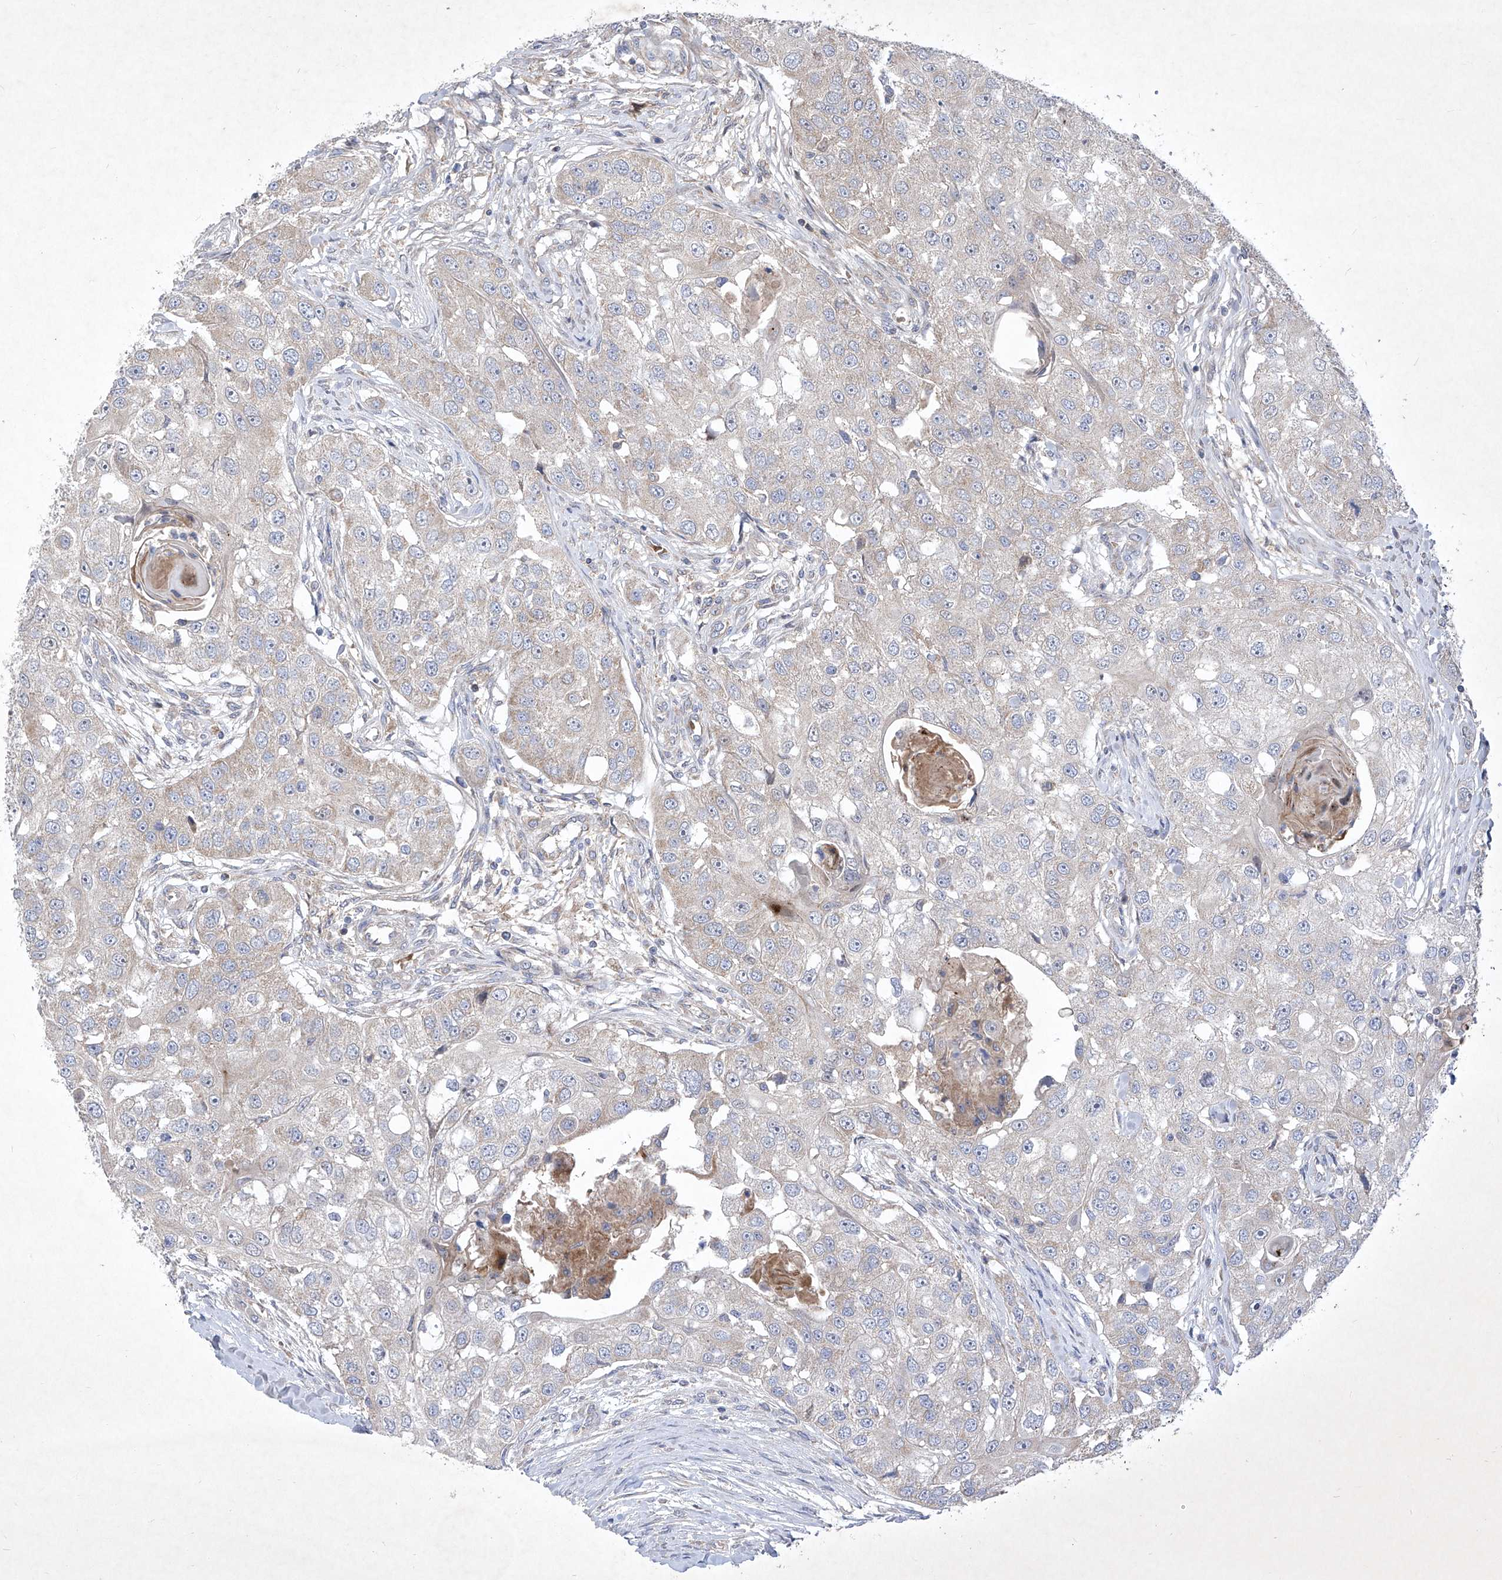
{"staining": {"intensity": "negative", "quantity": "none", "location": "none"}, "tissue": "head and neck cancer", "cell_type": "Tumor cells", "image_type": "cancer", "snomed": [{"axis": "morphology", "description": "Normal tissue, NOS"}, {"axis": "morphology", "description": "Squamous cell carcinoma, NOS"}, {"axis": "topography", "description": "Skeletal muscle"}, {"axis": "topography", "description": "Head-Neck"}], "caption": "Tumor cells are negative for brown protein staining in head and neck squamous cell carcinoma.", "gene": "COQ3", "patient": {"sex": "male", "age": 51}}